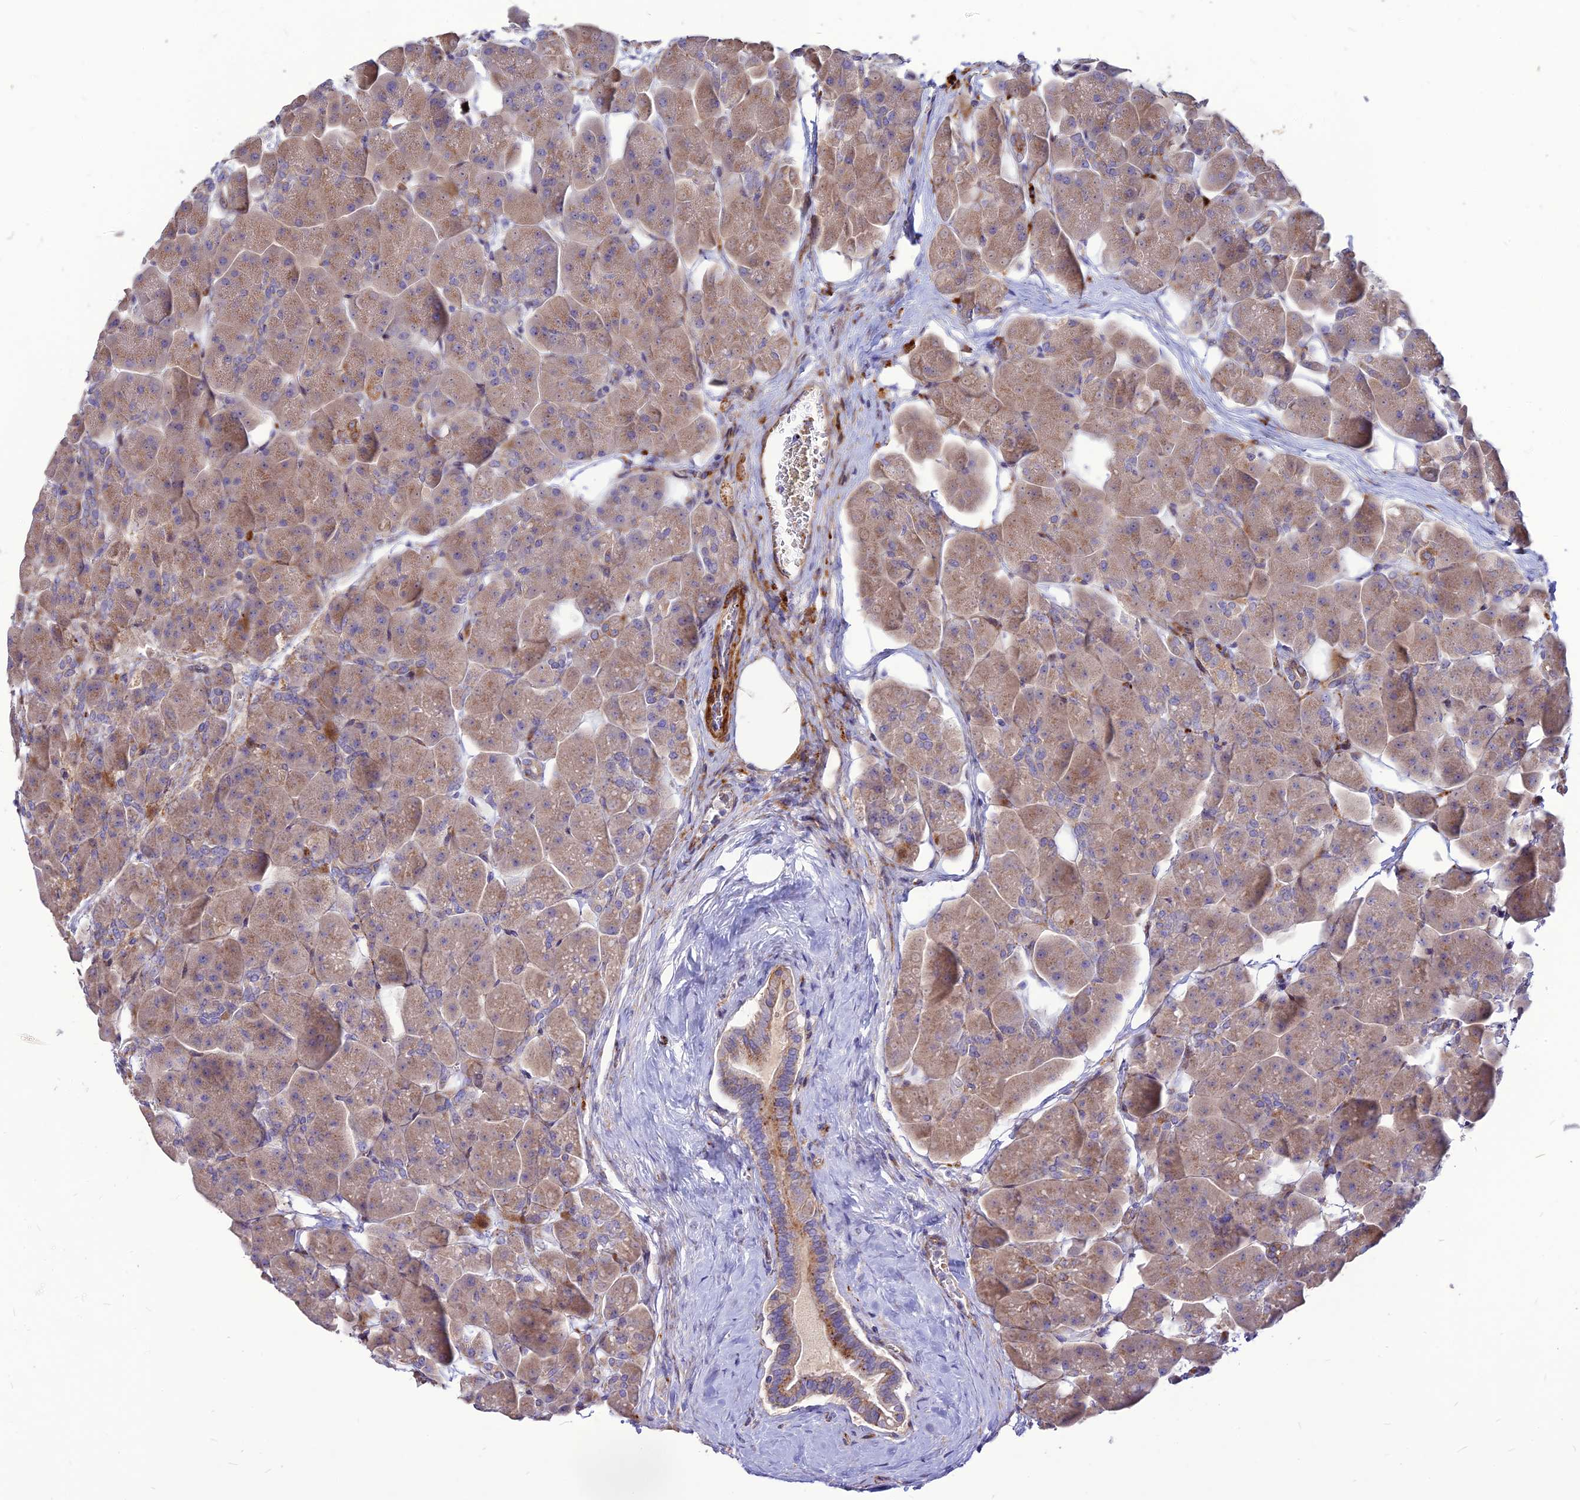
{"staining": {"intensity": "moderate", "quantity": "25%-75%", "location": "cytoplasmic/membranous"}, "tissue": "pancreas", "cell_type": "Exocrine glandular cells", "image_type": "normal", "snomed": [{"axis": "morphology", "description": "Normal tissue, NOS"}, {"axis": "topography", "description": "Pancreas"}], "caption": "This is a photomicrograph of immunohistochemistry (IHC) staining of normal pancreas, which shows moderate positivity in the cytoplasmic/membranous of exocrine glandular cells.", "gene": "RIMOC1", "patient": {"sex": "male", "age": 66}}